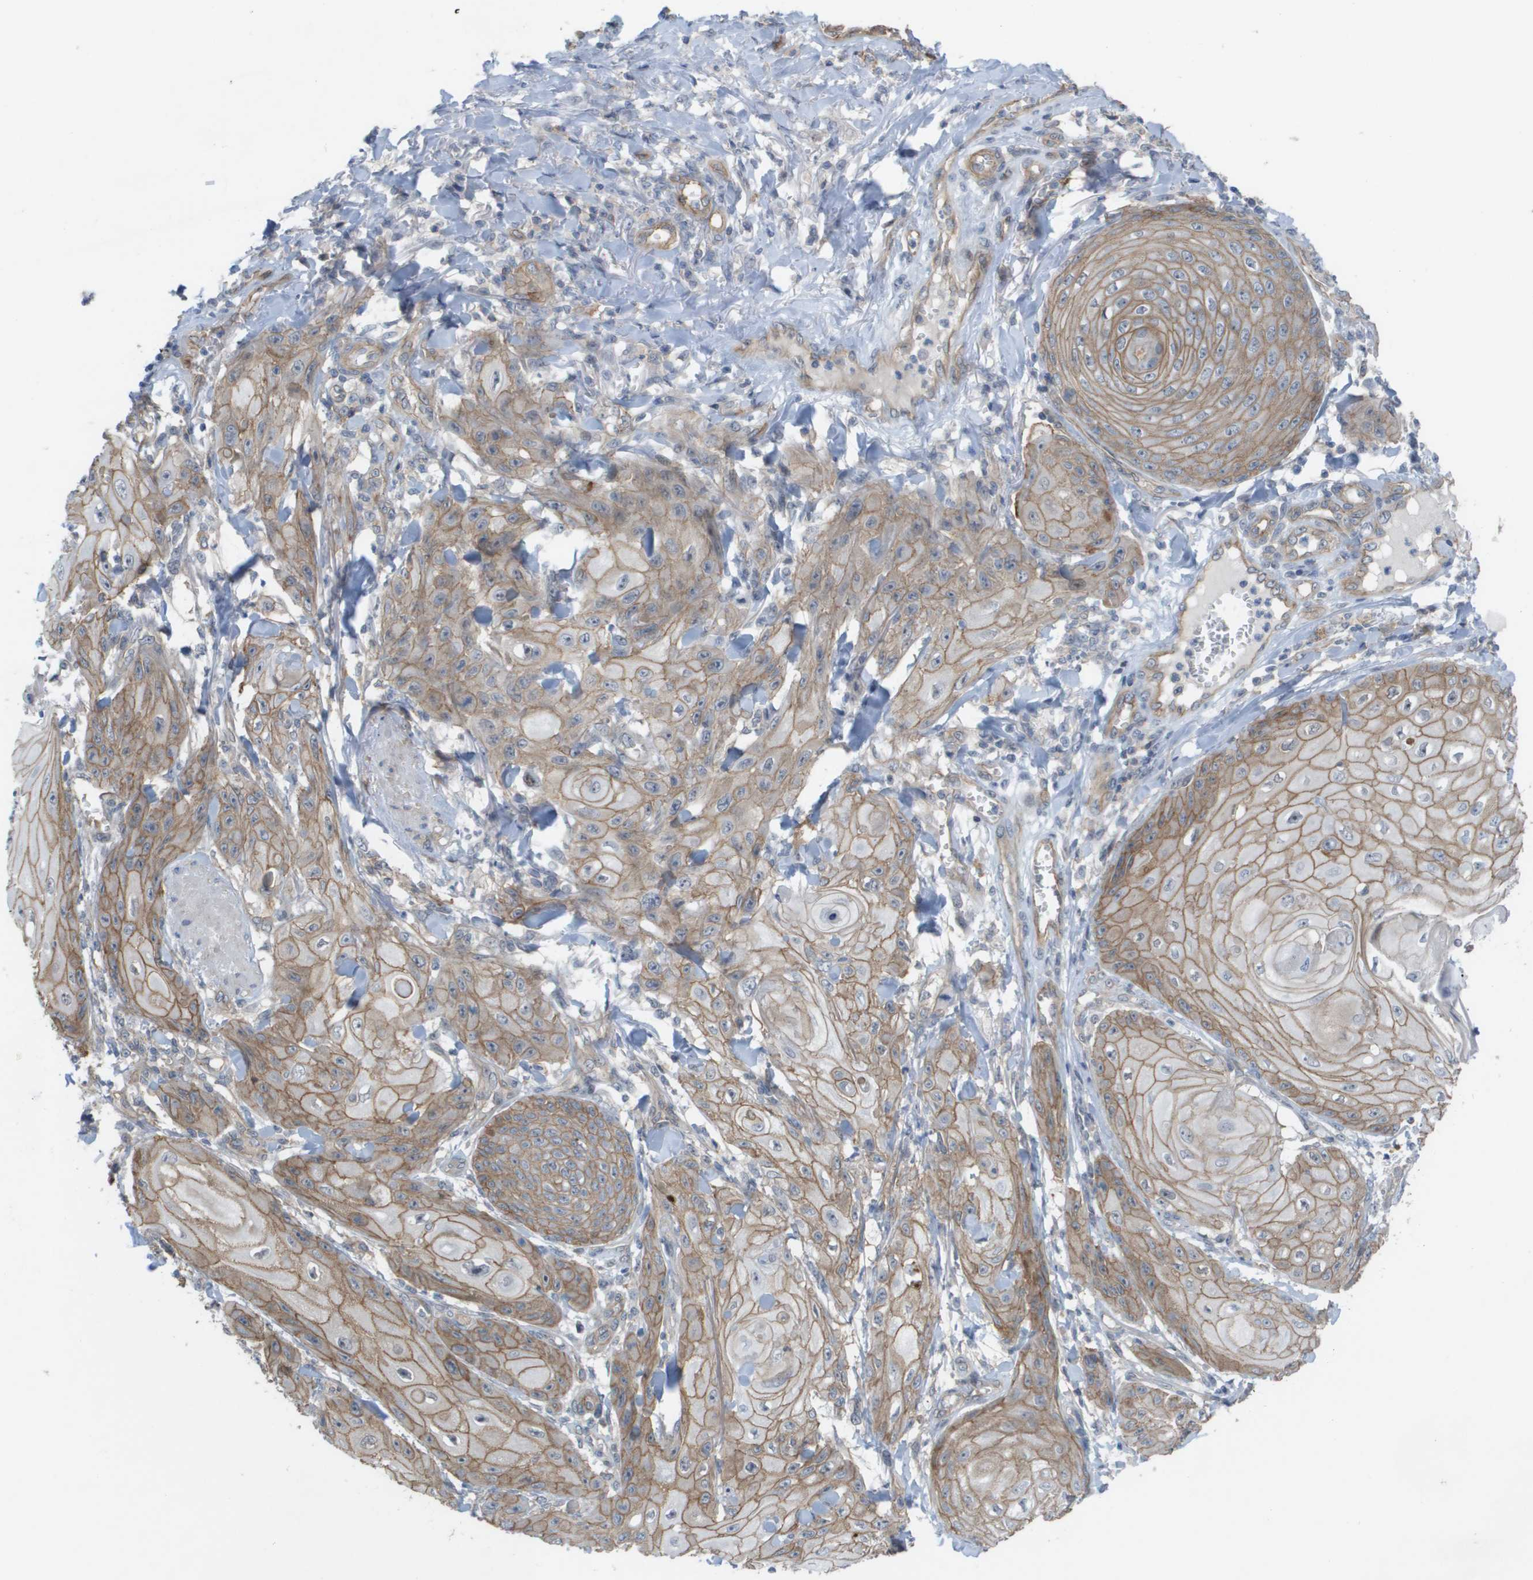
{"staining": {"intensity": "moderate", "quantity": ">75%", "location": "cytoplasmic/membranous"}, "tissue": "skin cancer", "cell_type": "Tumor cells", "image_type": "cancer", "snomed": [{"axis": "morphology", "description": "Squamous cell carcinoma, NOS"}, {"axis": "topography", "description": "Skin"}], "caption": "A brown stain highlights moderate cytoplasmic/membranous staining of a protein in squamous cell carcinoma (skin) tumor cells.", "gene": "MTARC2", "patient": {"sex": "male", "age": 74}}